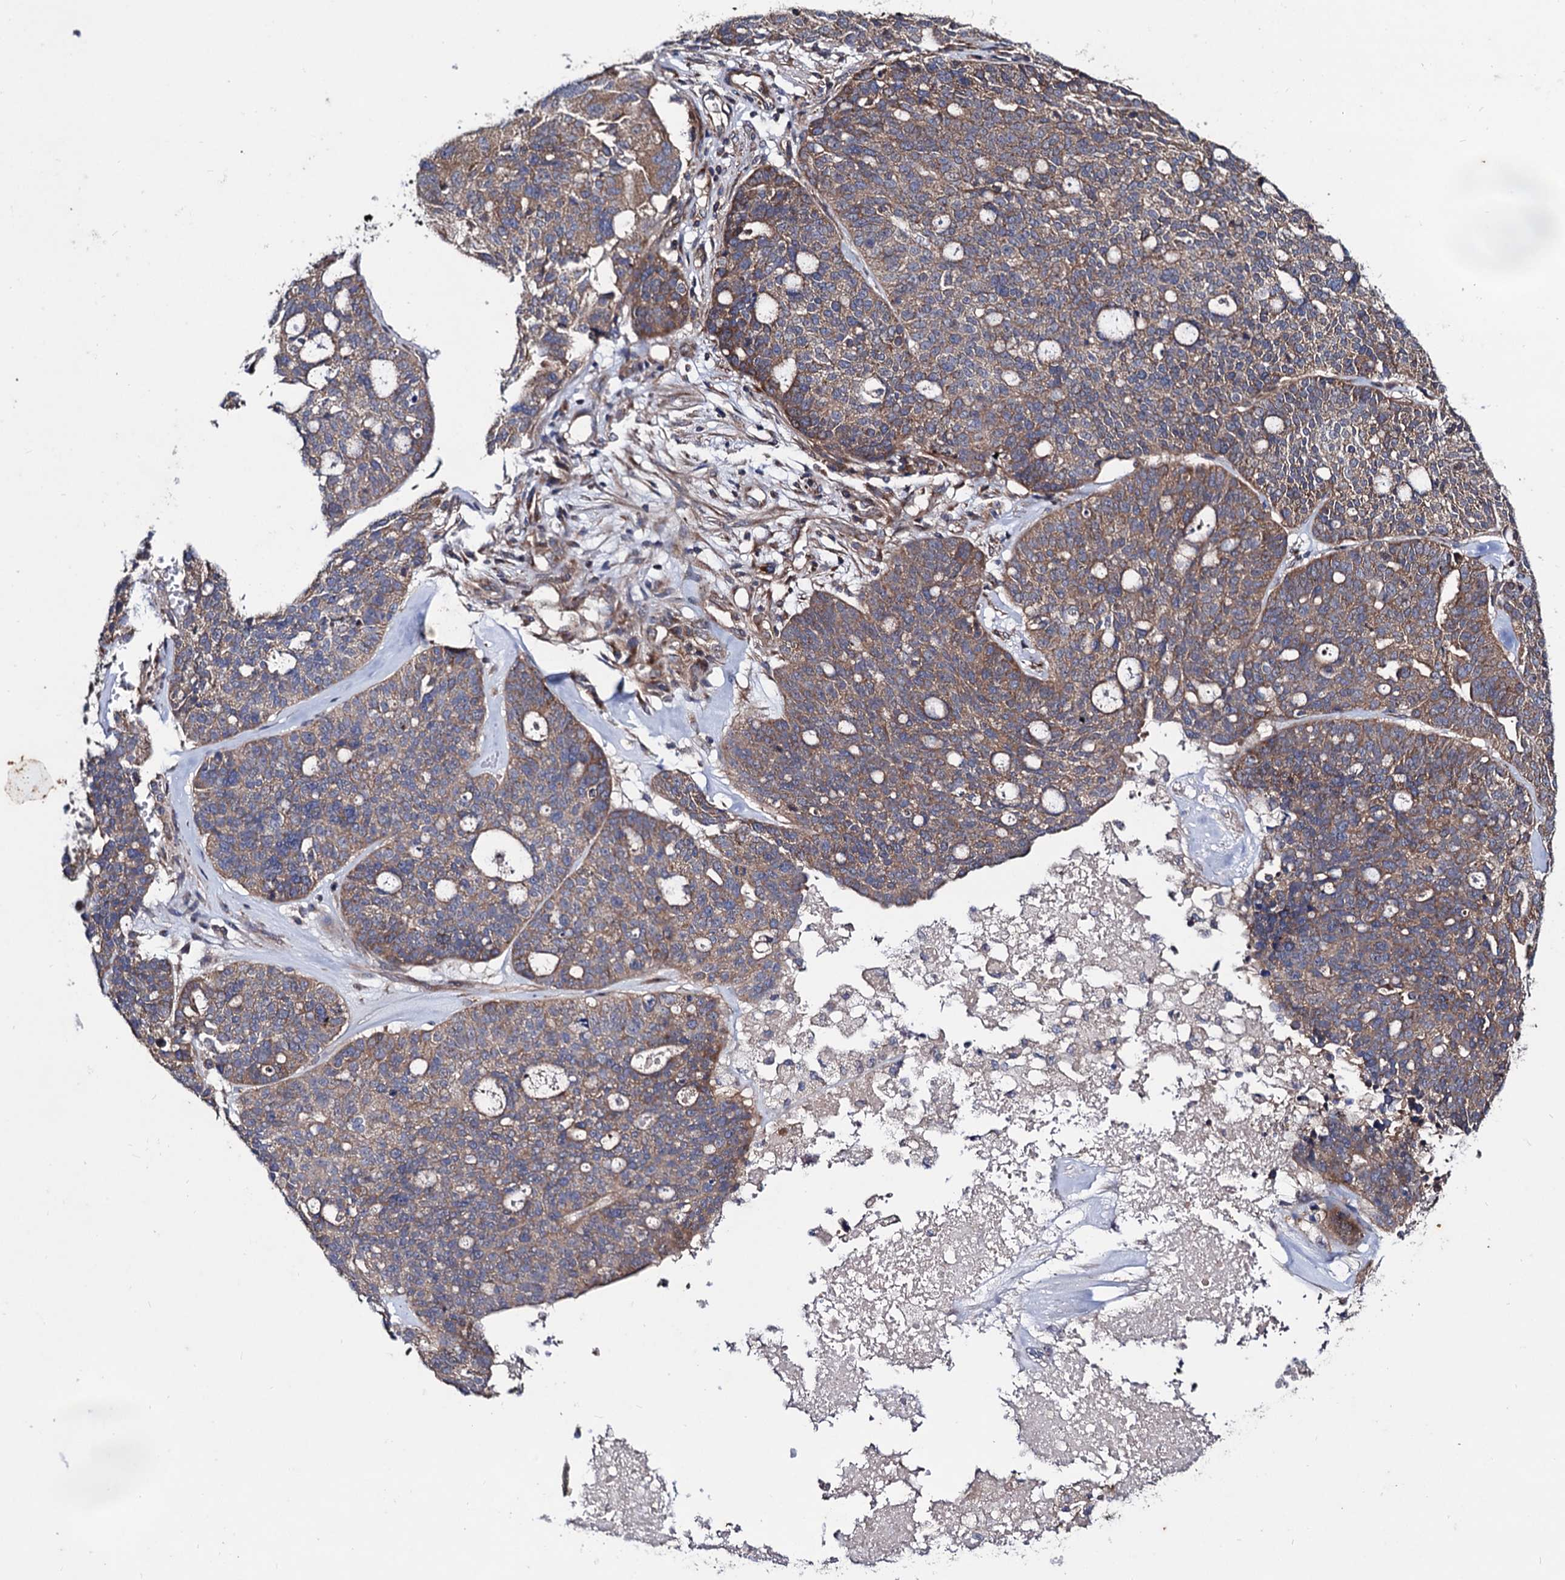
{"staining": {"intensity": "moderate", "quantity": "25%-75%", "location": "cytoplasmic/membranous"}, "tissue": "ovarian cancer", "cell_type": "Tumor cells", "image_type": "cancer", "snomed": [{"axis": "morphology", "description": "Cystadenocarcinoma, serous, NOS"}, {"axis": "topography", "description": "Ovary"}], "caption": "Moderate cytoplasmic/membranous protein expression is appreciated in approximately 25%-75% of tumor cells in serous cystadenocarcinoma (ovarian).", "gene": "DYDC1", "patient": {"sex": "female", "age": 59}}